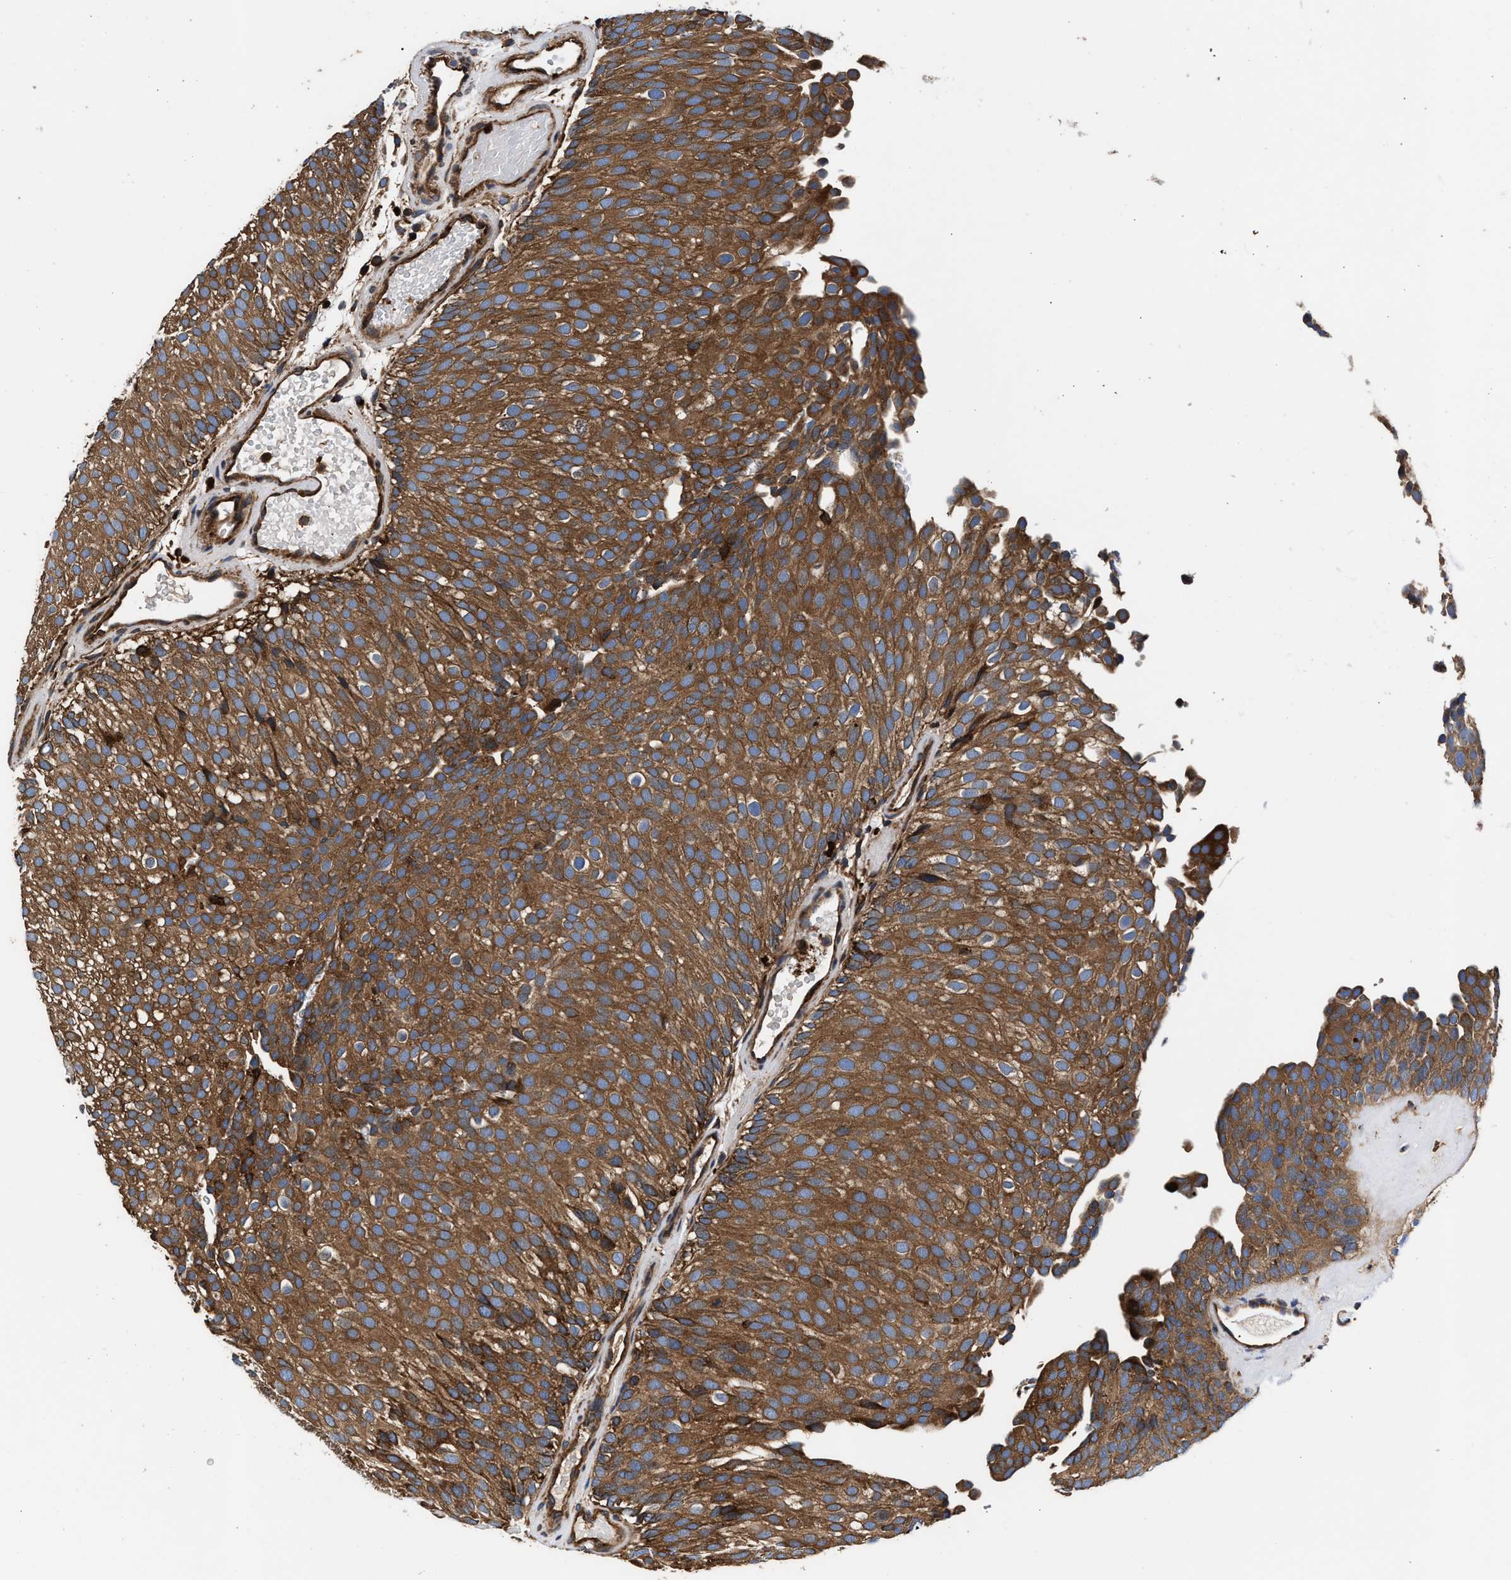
{"staining": {"intensity": "moderate", "quantity": ">75%", "location": "cytoplasmic/membranous"}, "tissue": "urothelial cancer", "cell_type": "Tumor cells", "image_type": "cancer", "snomed": [{"axis": "morphology", "description": "Urothelial carcinoma, Low grade"}, {"axis": "topography", "description": "Urinary bladder"}], "caption": "A medium amount of moderate cytoplasmic/membranous expression is appreciated in about >75% of tumor cells in low-grade urothelial carcinoma tissue.", "gene": "KYAT1", "patient": {"sex": "male", "age": 78}}